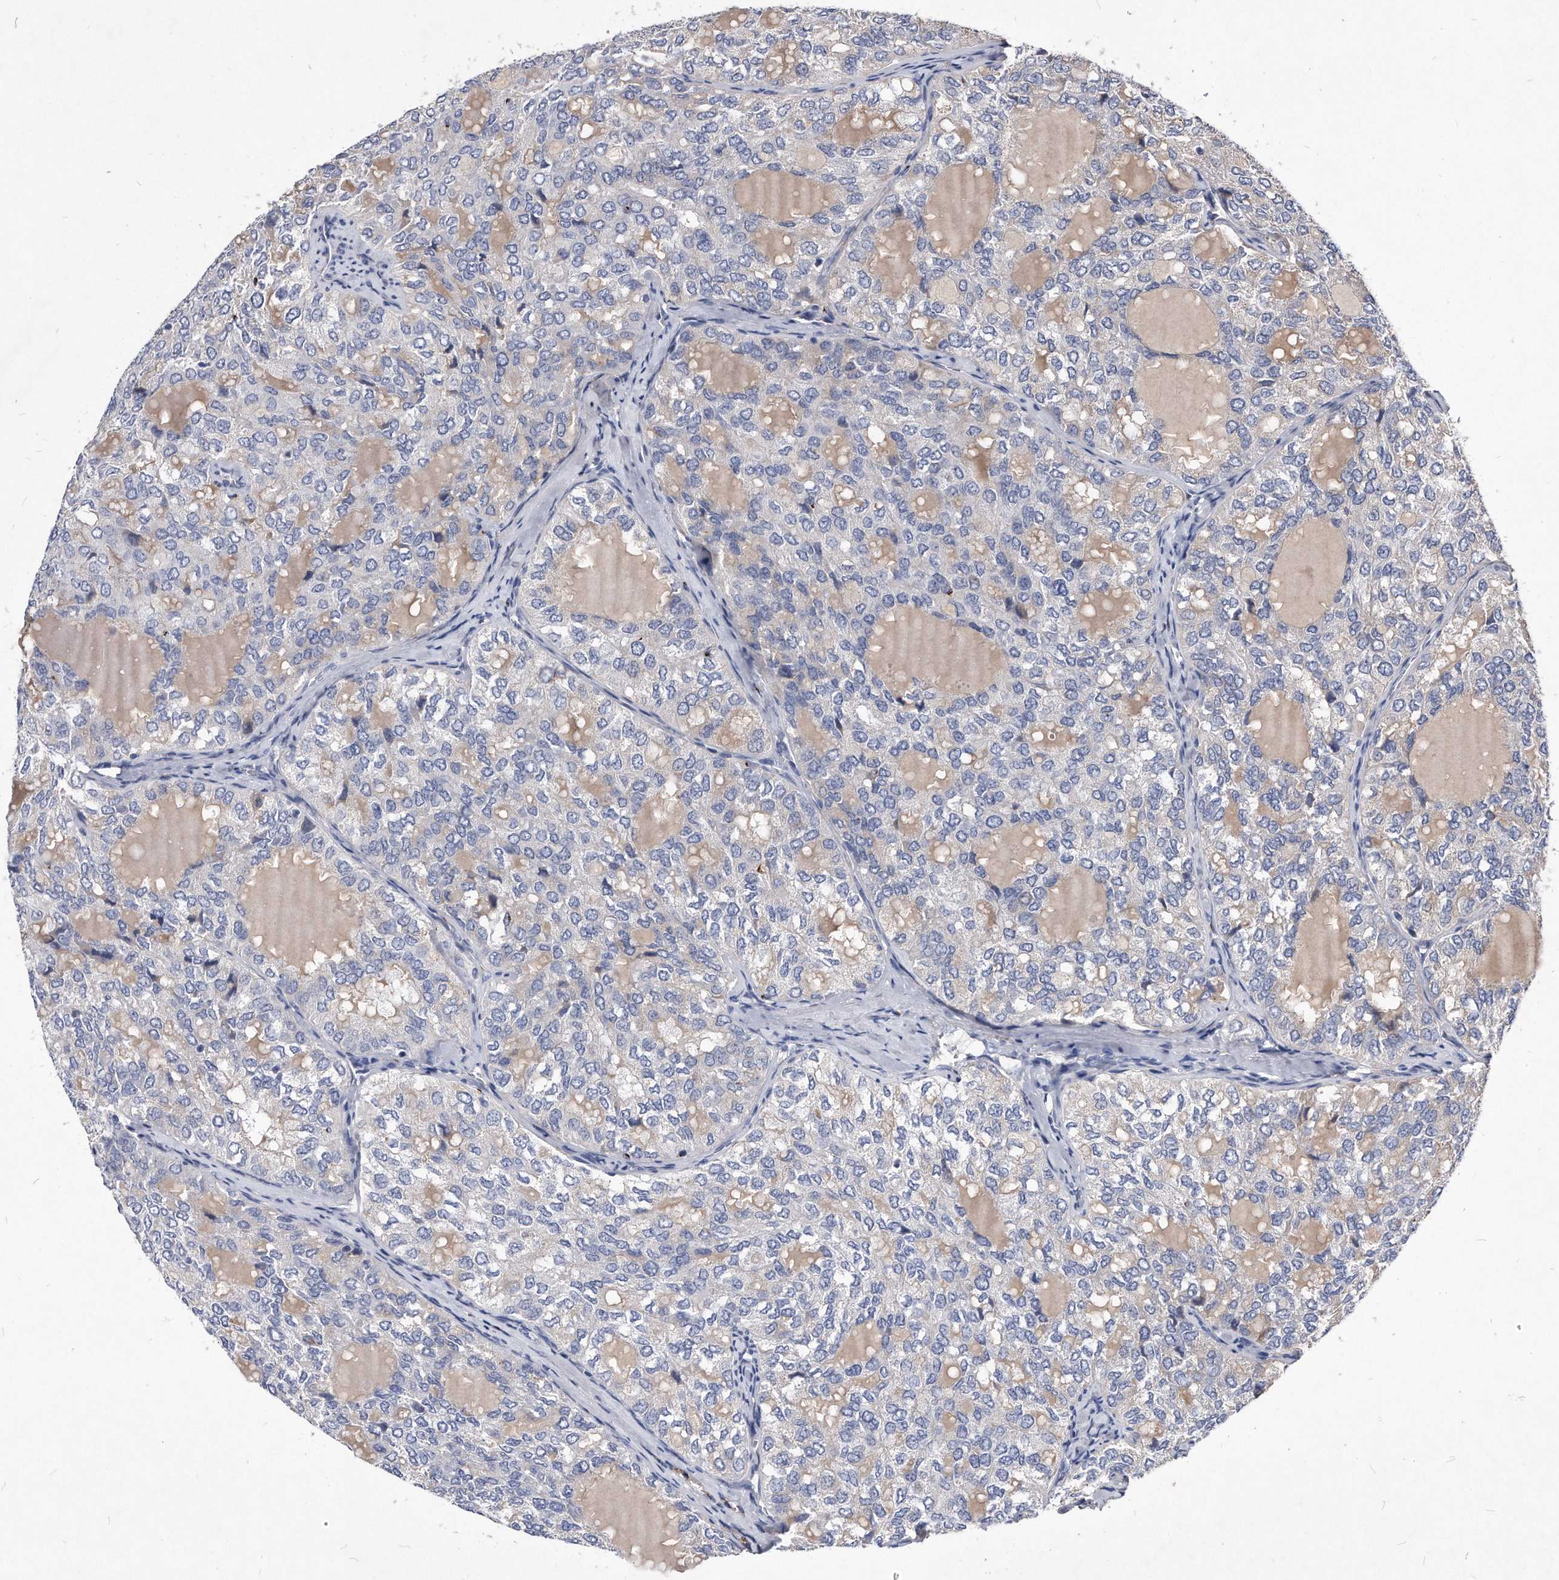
{"staining": {"intensity": "negative", "quantity": "none", "location": "none"}, "tissue": "thyroid cancer", "cell_type": "Tumor cells", "image_type": "cancer", "snomed": [{"axis": "morphology", "description": "Follicular adenoma carcinoma, NOS"}, {"axis": "topography", "description": "Thyroid gland"}], "caption": "An immunohistochemistry (IHC) micrograph of thyroid cancer is shown. There is no staining in tumor cells of thyroid cancer. (Brightfield microscopy of DAB (3,3'-diaminobenzidine) immunohistochemistry at high magnification).", "gene": "MGAT4A", "patient": {"sex": "male", "age": 75}}